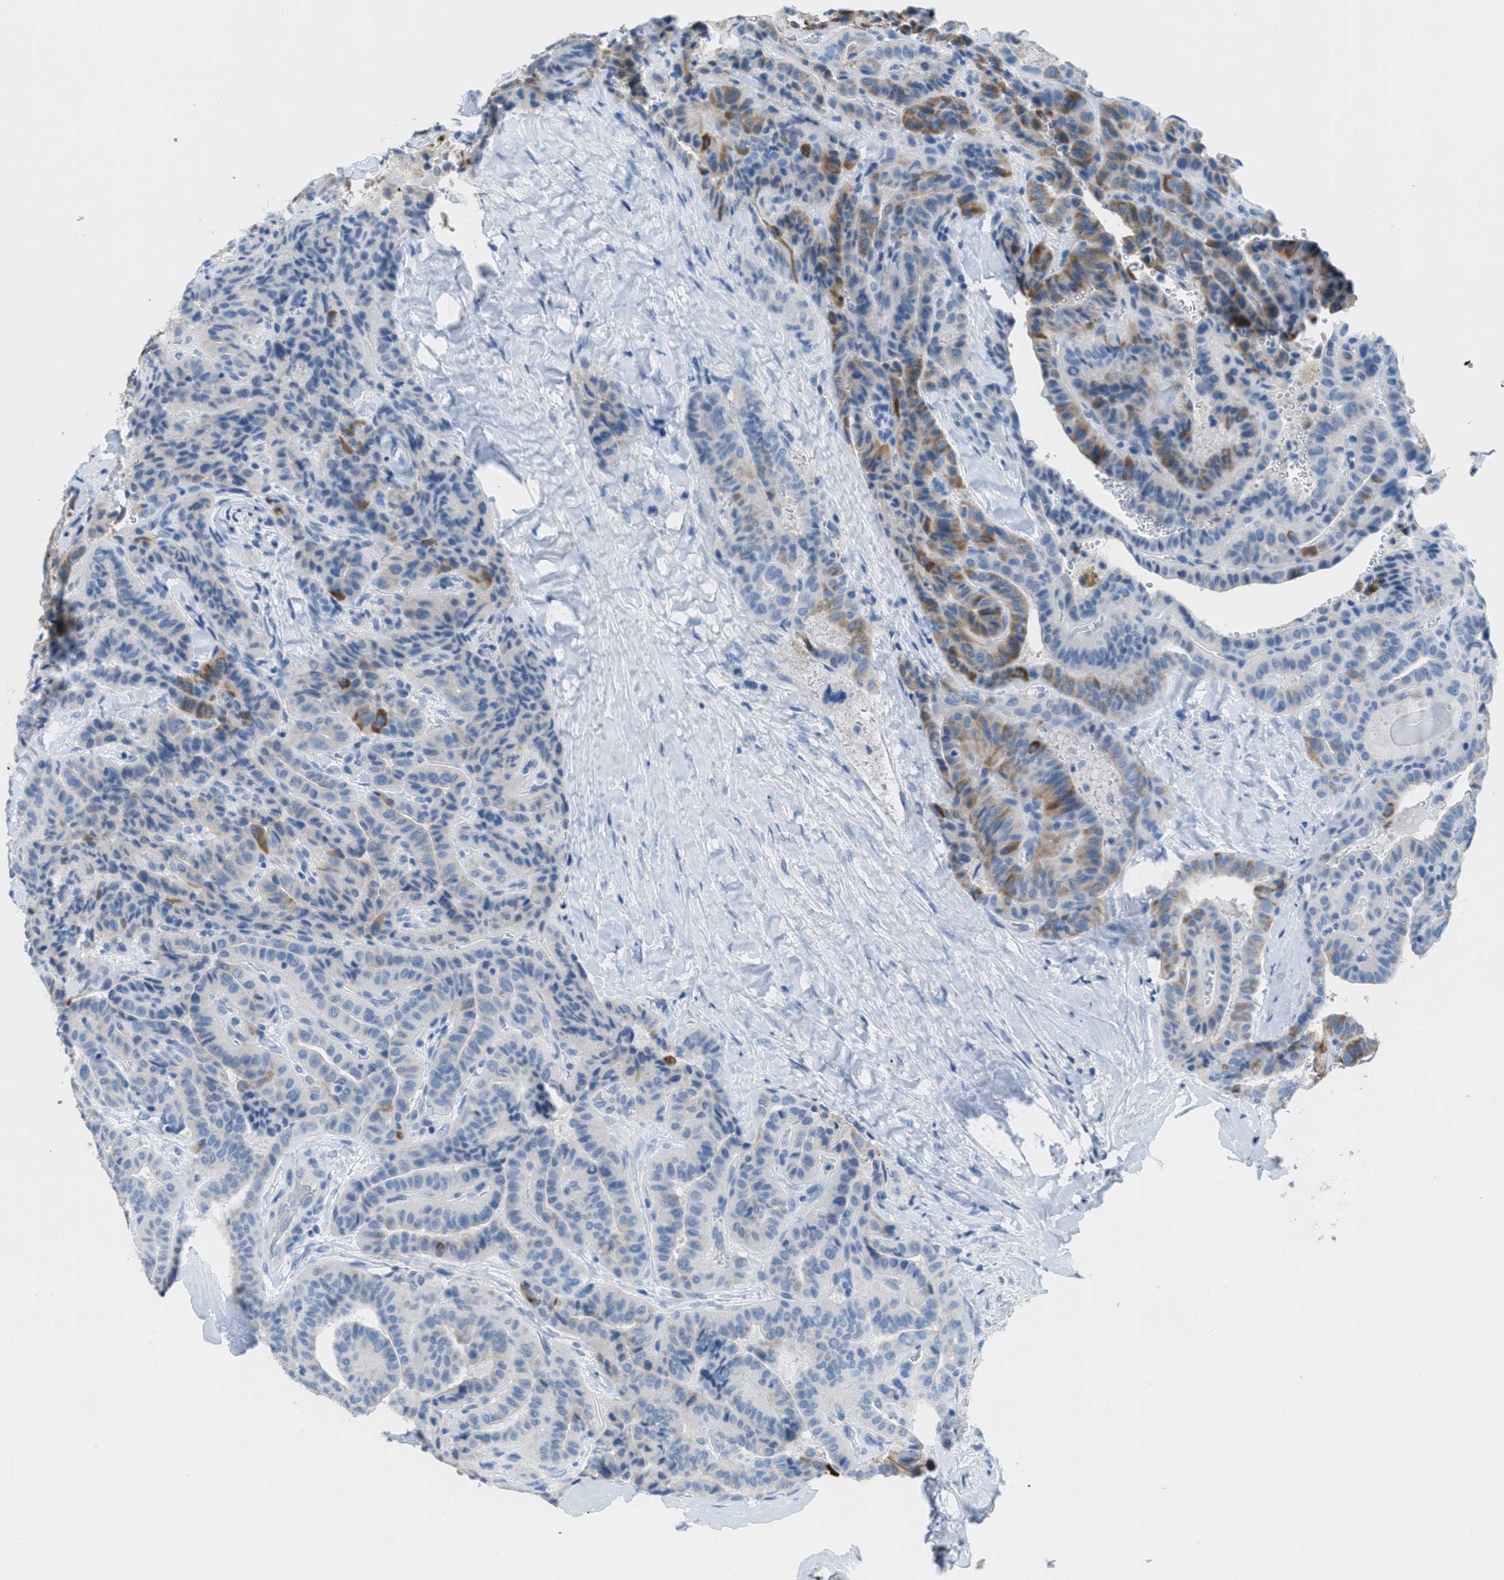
{"staining": {"intensity": "moderate", "quantity": "<25%", "location": "cytoplasmic/membranous"}, "tissue": "thyroid cancer", "cell_type": "Tumor cells", "image_type": "cancer", "snomed": [{"axis": "morphology", "description": "Papillary adenocarcinoma, NOS"}, {"axis": "topography", "description": "Thyroid gland"}], "caption": "Immunohistochemistry image of neoplastic tissue: human thyroid papillary adenocarcinoma stained using IHC shows low levels of moderate protein expression localized specifically in the cytoplasmic/membranous of tumor cells, appearing as a cytoplasmic/membranous brown color.", "gene": "MGARP", "patient": {"sex": "male", "age": 77}}